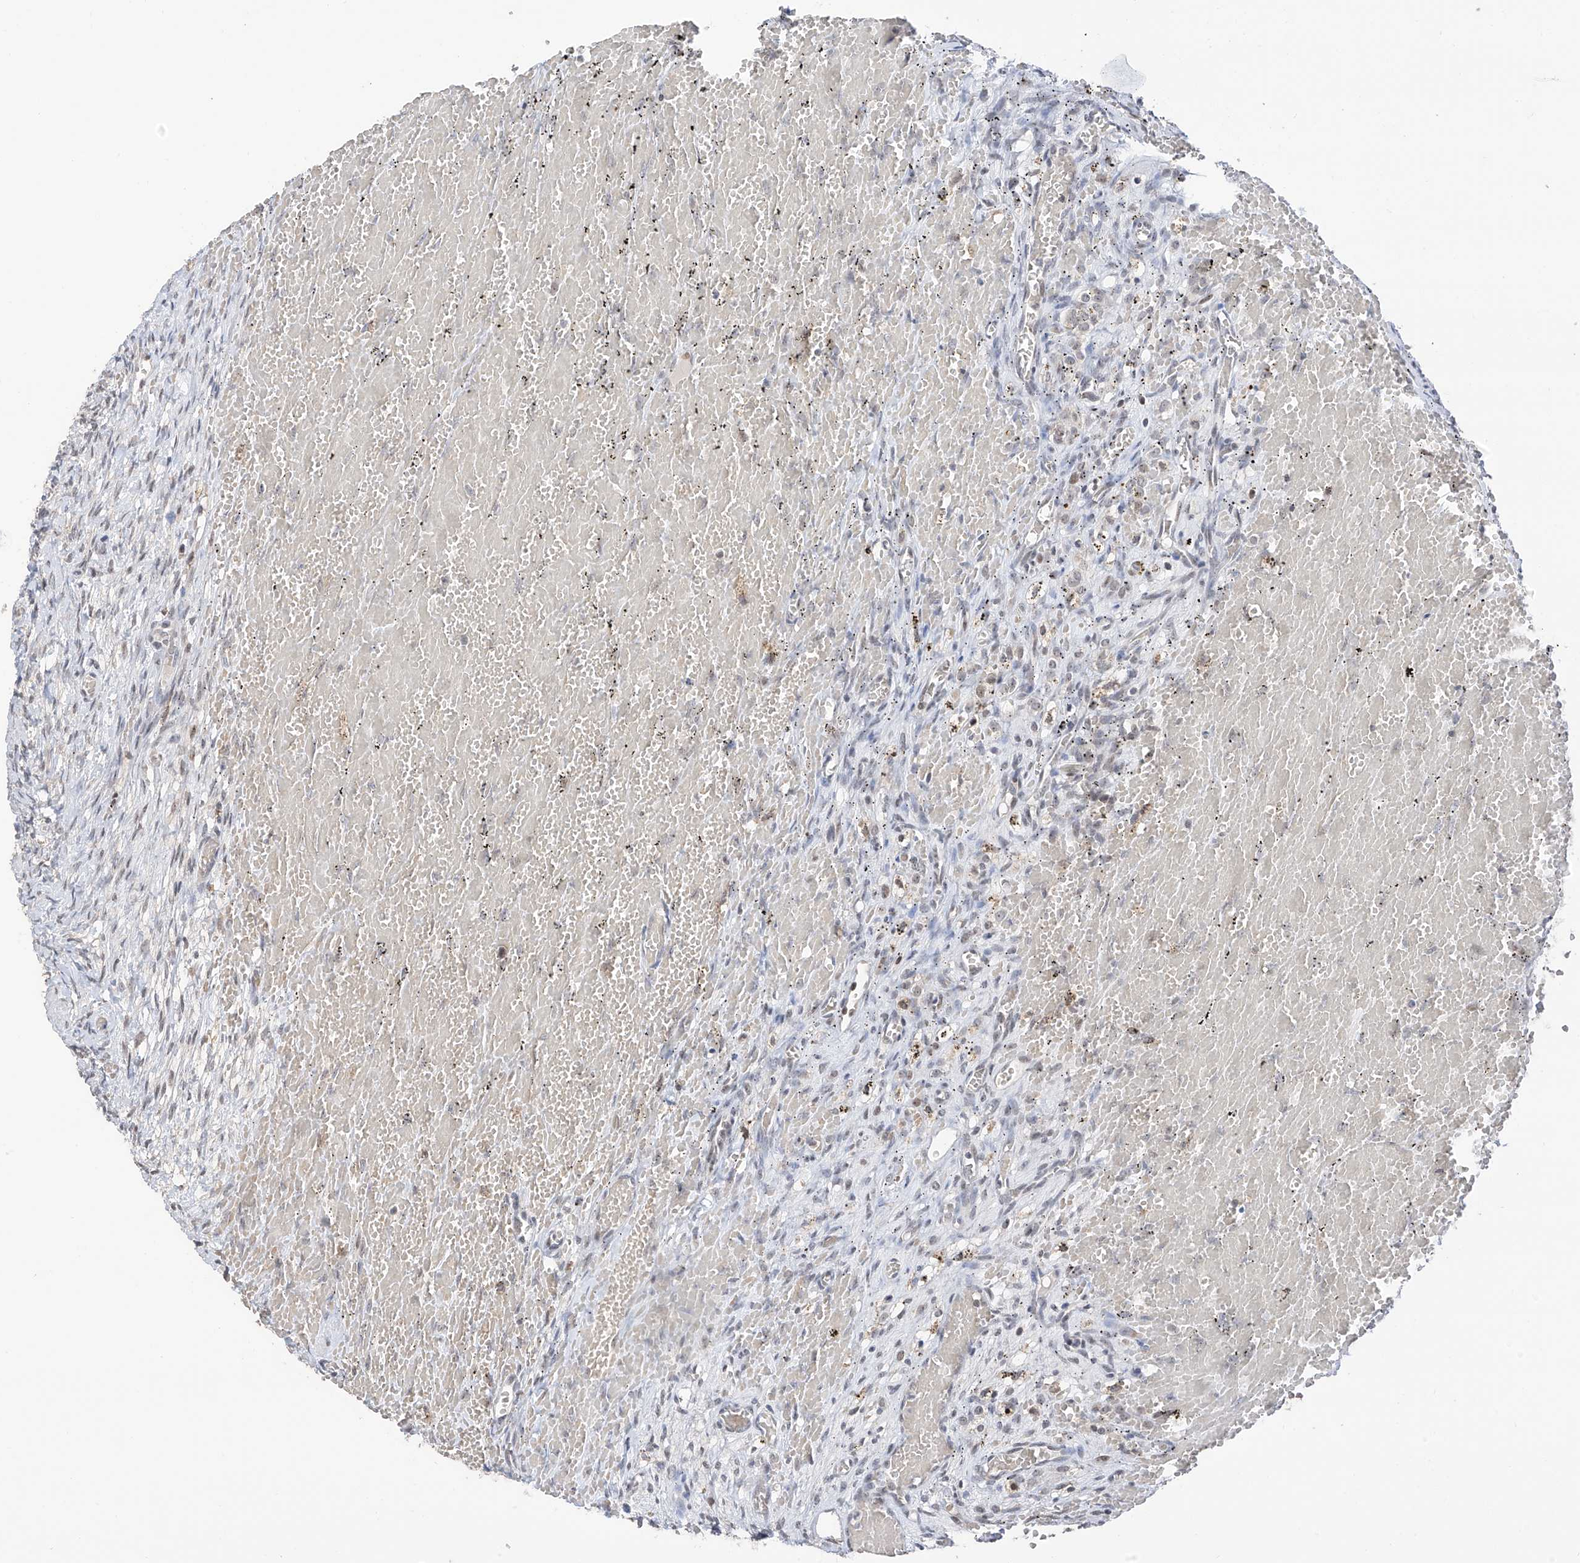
{"staining": {"intensity": "negative", "quantity": "none", "location": "none"}, "tissue": "ovary", "cell_type": "Ovarian stroma cells", "image_type": "normal", "snomed": [{"axis": "morphology", "description": "Adenocarcinoma, NOS"}, {"axis": "topography", "description": "Endometrium"}], "caption": "The IHC micrograph has no significant positivity in ovarian stroma cells of ovary. The staining is performed using DAB (3,3'-diaminobenzidine) brown chromogen with nuclei counter-stained in using hematoxylin.", "gene": "C1orf131", "patient": {"sex": "female", "age": 32}}